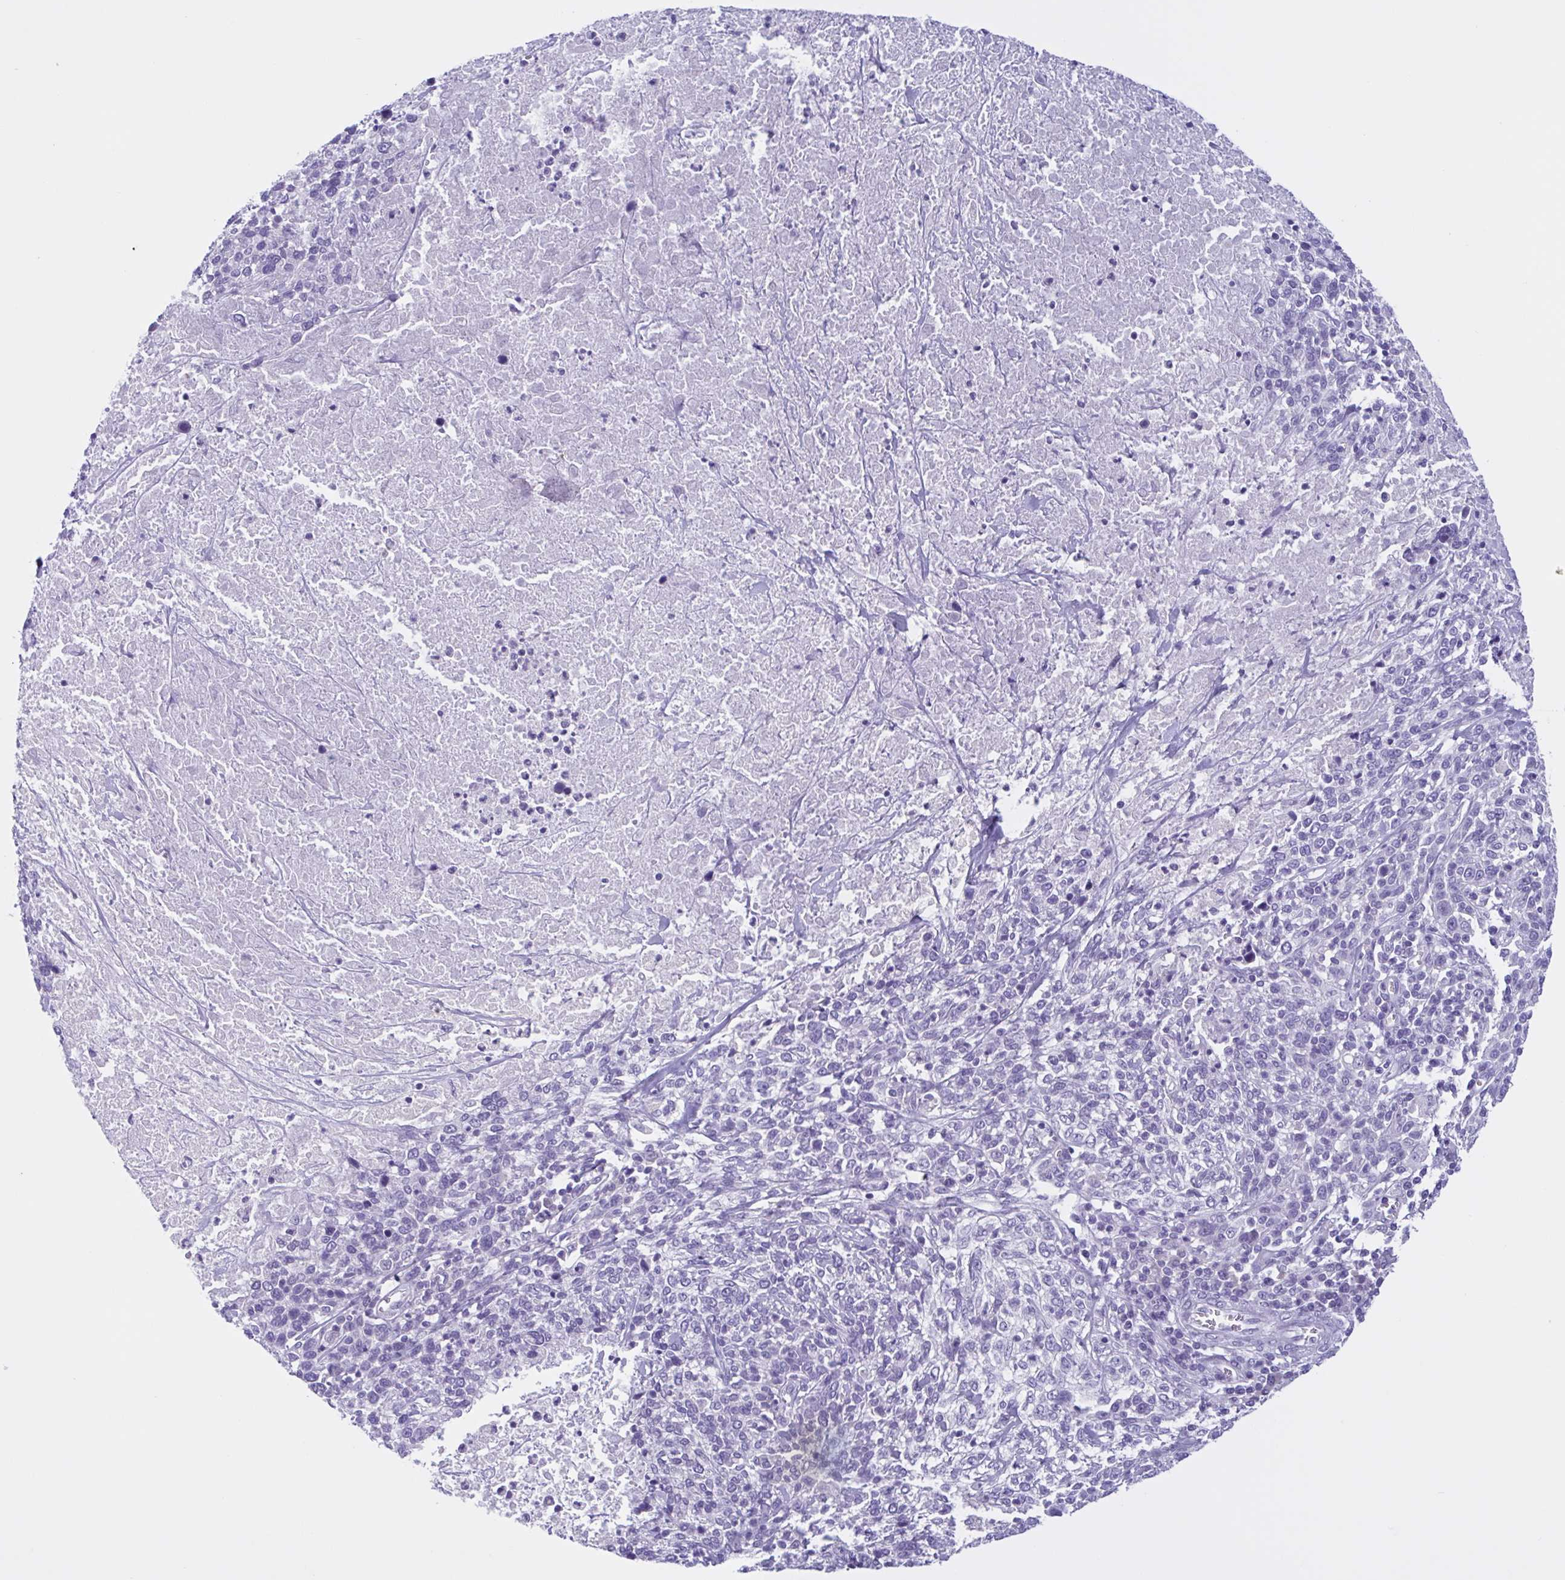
{"staining": {"intensity": "negative", "quantity": "none", "location": "none"}, "tissue": "cervical cancer", "cell_type": "Tumor cells", "image_type": "cancer", "snomed": [{"axis": "morphology", "description": "Squamous cell carcinoma, NOS"}, {"axis": "topography", "description": "Cervix"}], "caption": "Immunohistochemistry histopathology image of neoplastic tissue: human cervical cancer (squamous cell carcinoma) stained with DAB (3,3'-diaminobenzidine) reveals no significant protein staining in tumor cells. (DAB IHC with hematoxylin counter stain).", "gene": "INAFM1", "patient": {"sex": "female", "age": 46}}